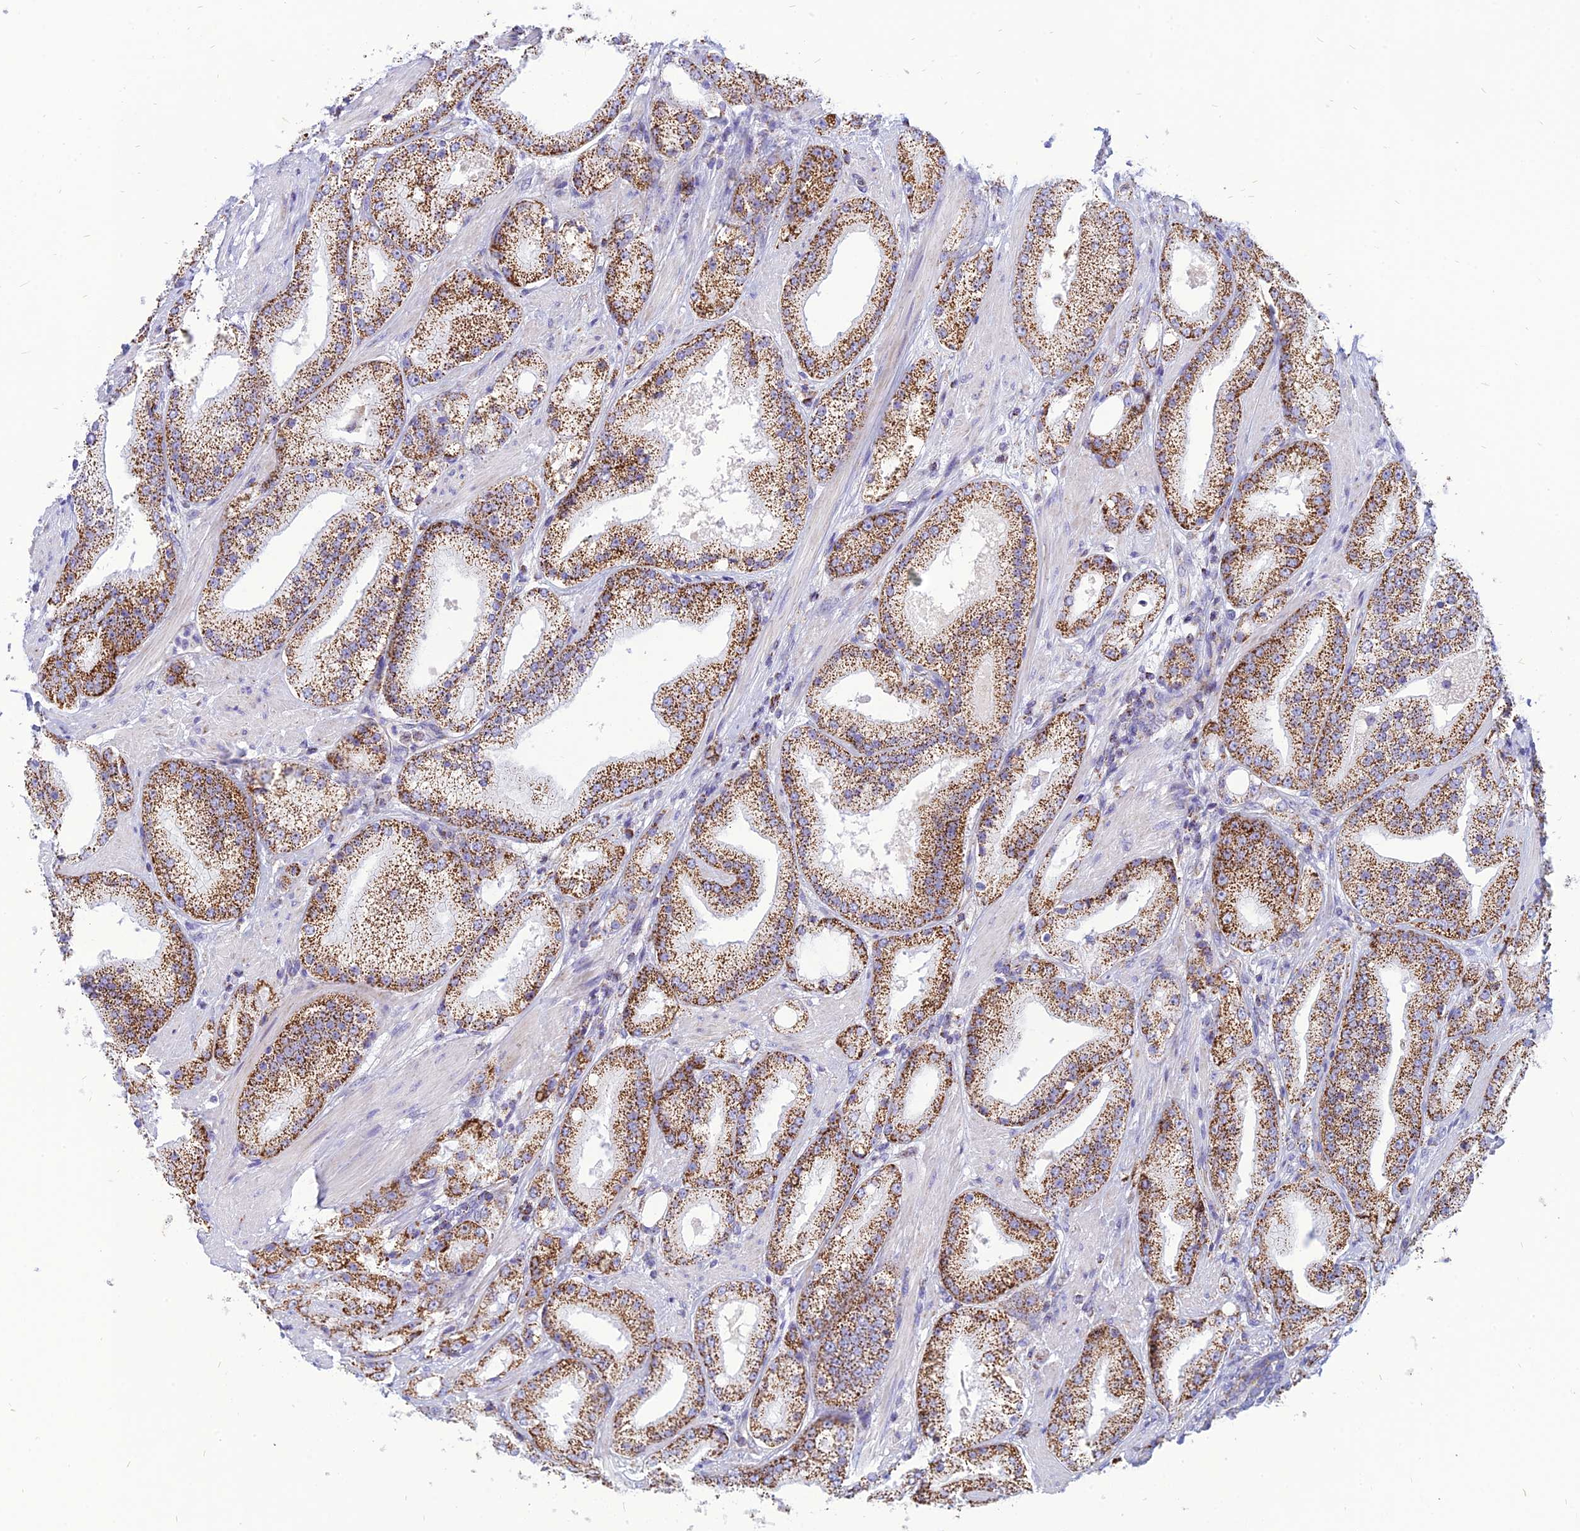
{"staining": {"intensity": "moderate", "quantity": ">75%", "location": "cytoplasmic/membranous"}, "tissue": "prostate cancer", "cell_type": "Tumor cells", "image_type": "cancer", "snomed": [{"axis": "morphology", "description": "Adenocarcinoma, Low grade"}, {"axis": "topography", "description": "Prostate"}], "caption": "Protein staining reveals moderate cytoplasmic/membranous positivity in about >75% of tumor cells in prostate cancer.", "gene": "PACC1", "patient": {"sex": "male", "age": 67}}